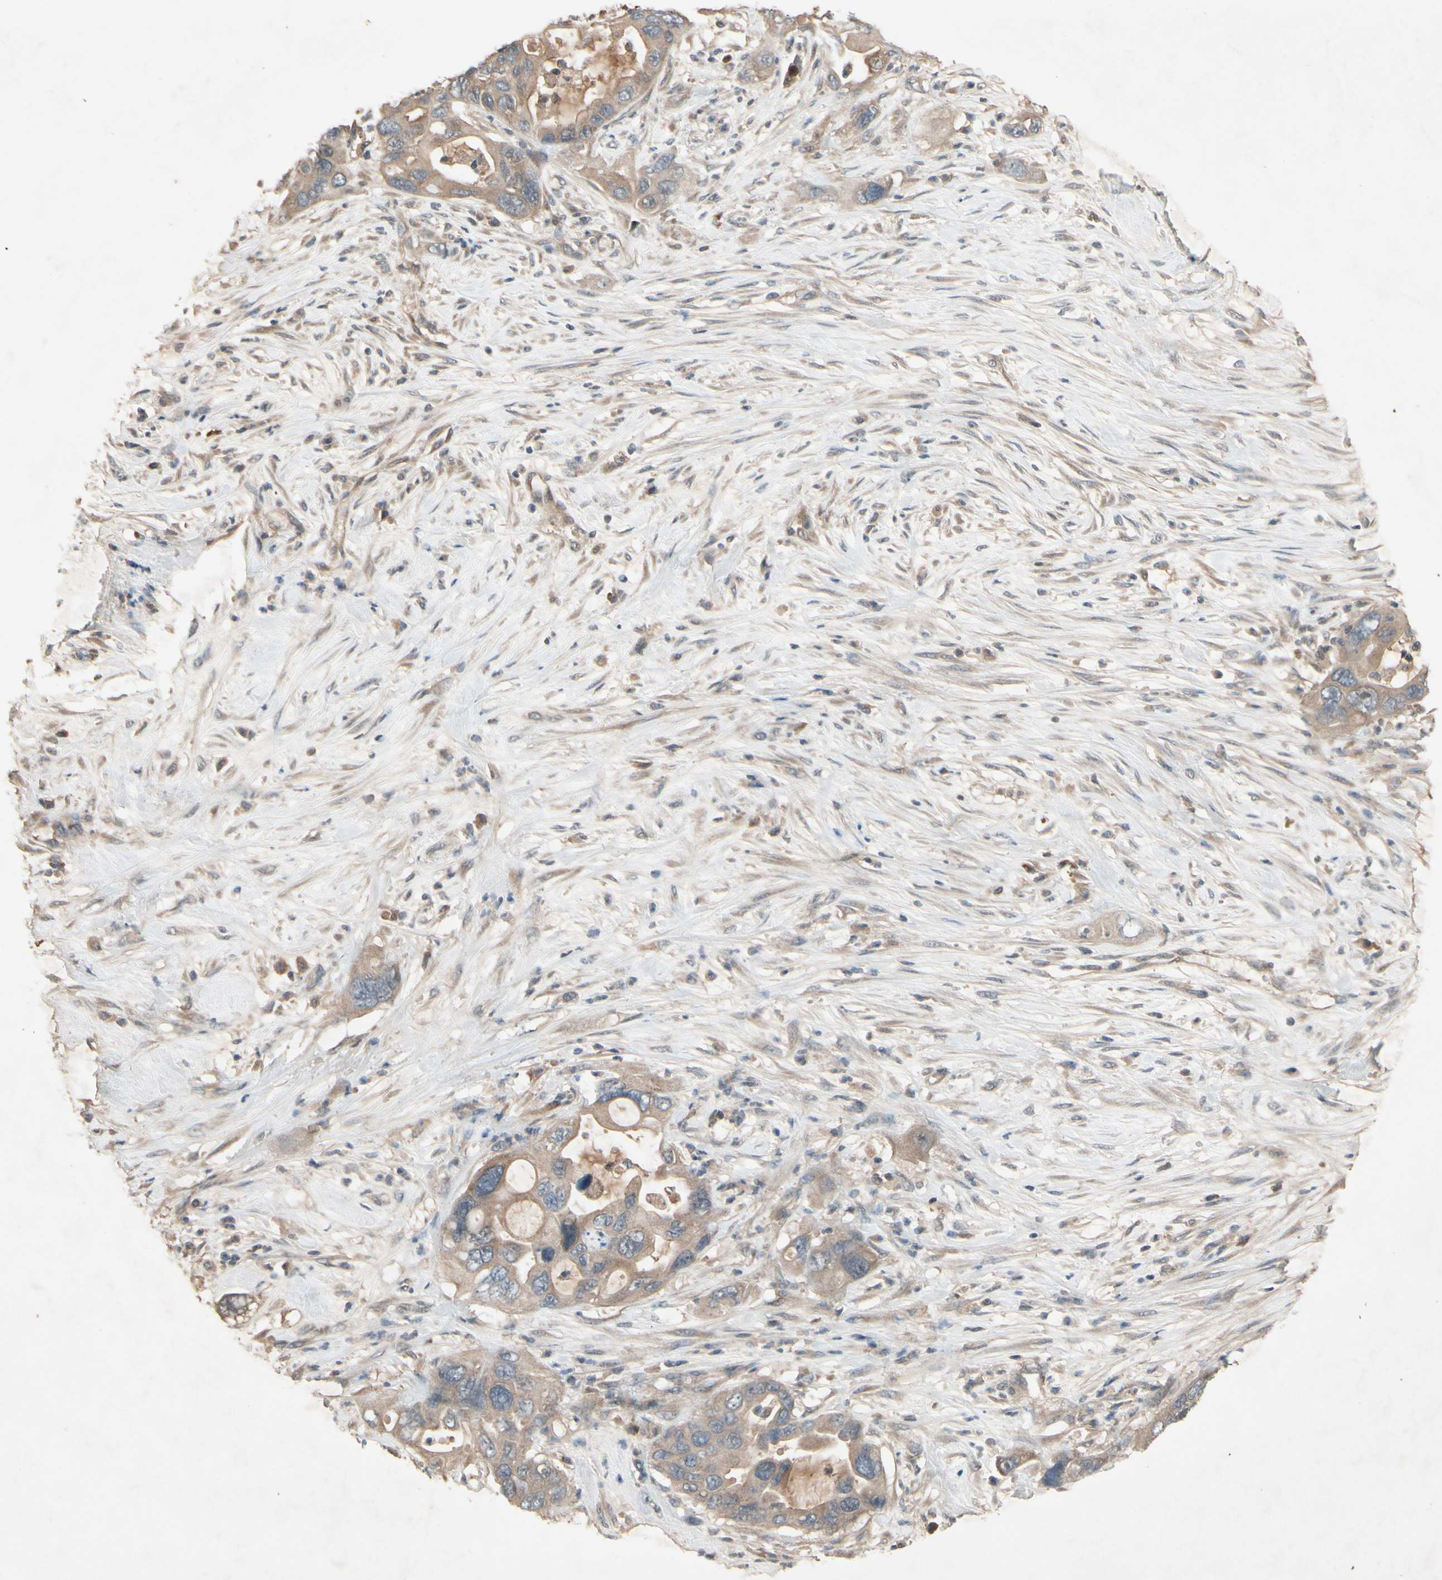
{"staining": {"intensity": "moderate", "quantity": ">75%", "location": "cytoplasmic/membranous"}, "tissue": "pancreatic cancer", "cell_type": "Tumor cells", "image_type": "cancer", "snomed": [{"axis": "morphology", "description": "Adenocarcinoma, NOS"}, {"axis": "topography", "description": "Pancreas"}], "caption": "The immunohistochemical stain highlights moderate cytoplasmic/membranous staining in tumor cells of adenocarcinoma (pancreatic) tissue.", "gene": "NSF", "patient": {"sex": "female", "age": 71}}